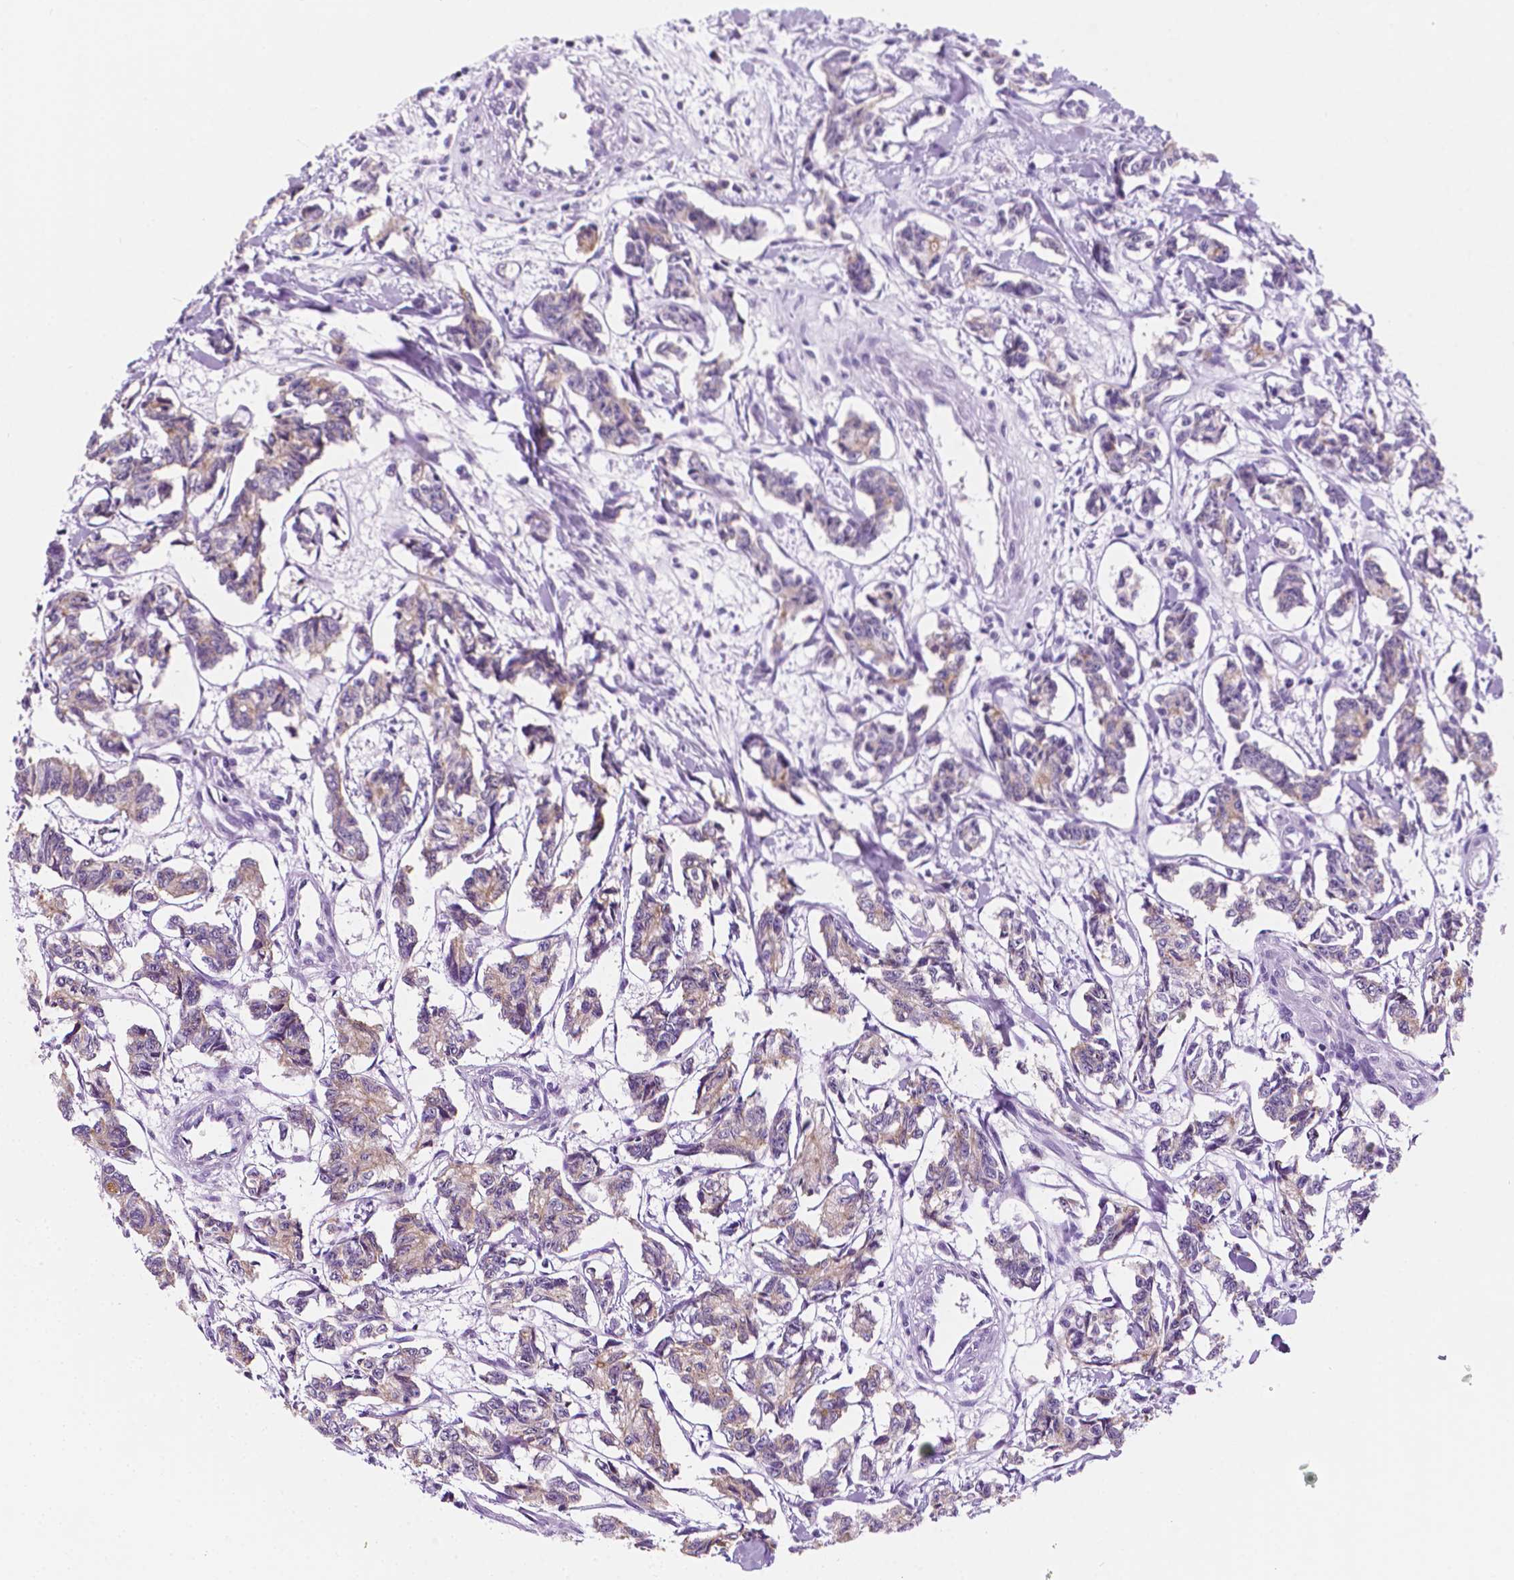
{"staining": {"intensity": "weak", "quantity": "25%-75%", "location": "cytoplasmic/membranous"}, "tissue": "carcinoid", "cell_type": "Tumor cells", "image_type": "cancer", "snomed": [{"axis": "morphology", "description": "Carcinoid, malignant, NOS"}, {"axis": "topography", "description": "Kidney"}], "caption": "Immunohistochemistry (IHC) photomicrograph of human malignant carcinoid stained for a protein (brown), which reveals low levels of weak cytoplasmic/membranous expression in approximately 25%-75% of tumor cells.", "gene": "PPL", "patient": {"sex": "female", "age": 41}}